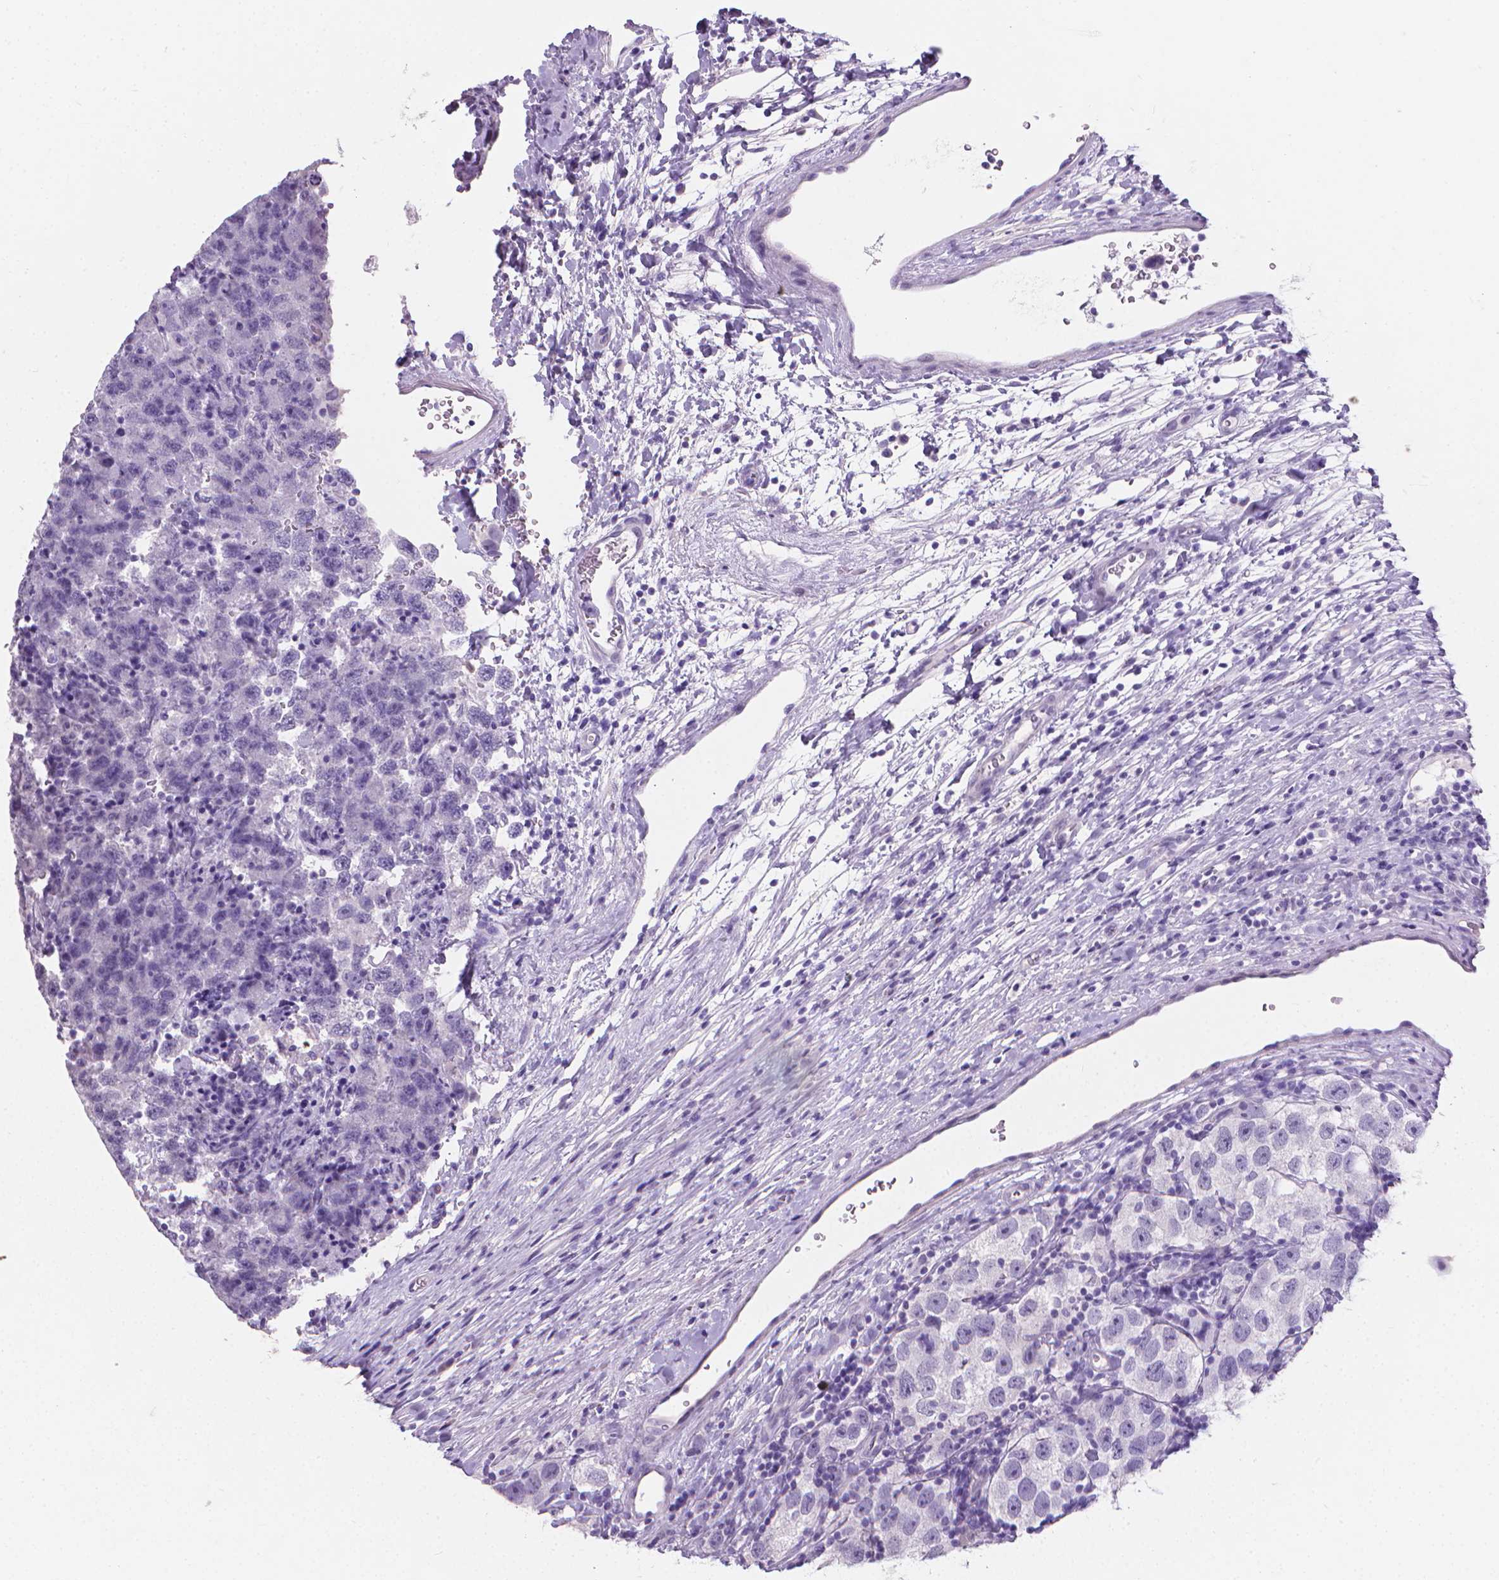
{"staining": {"intensity": "negative", "quantity": "none", "location": "none"}, "tissue": "testis cancer", "cell_type": "Tumor cells", "image_type": "cancer", "snomed": [{"axis": "morphology", "description": "Seminoma, NOS"}, {"axis": "topography", "description": "Testis"}], "caption": "Immunohistochemical staining of human testis seminoma demonstrates no significant staining in tumor cells.", "gene": "XPNPEP2", "patient": {"sex": "male", "age": 26}}